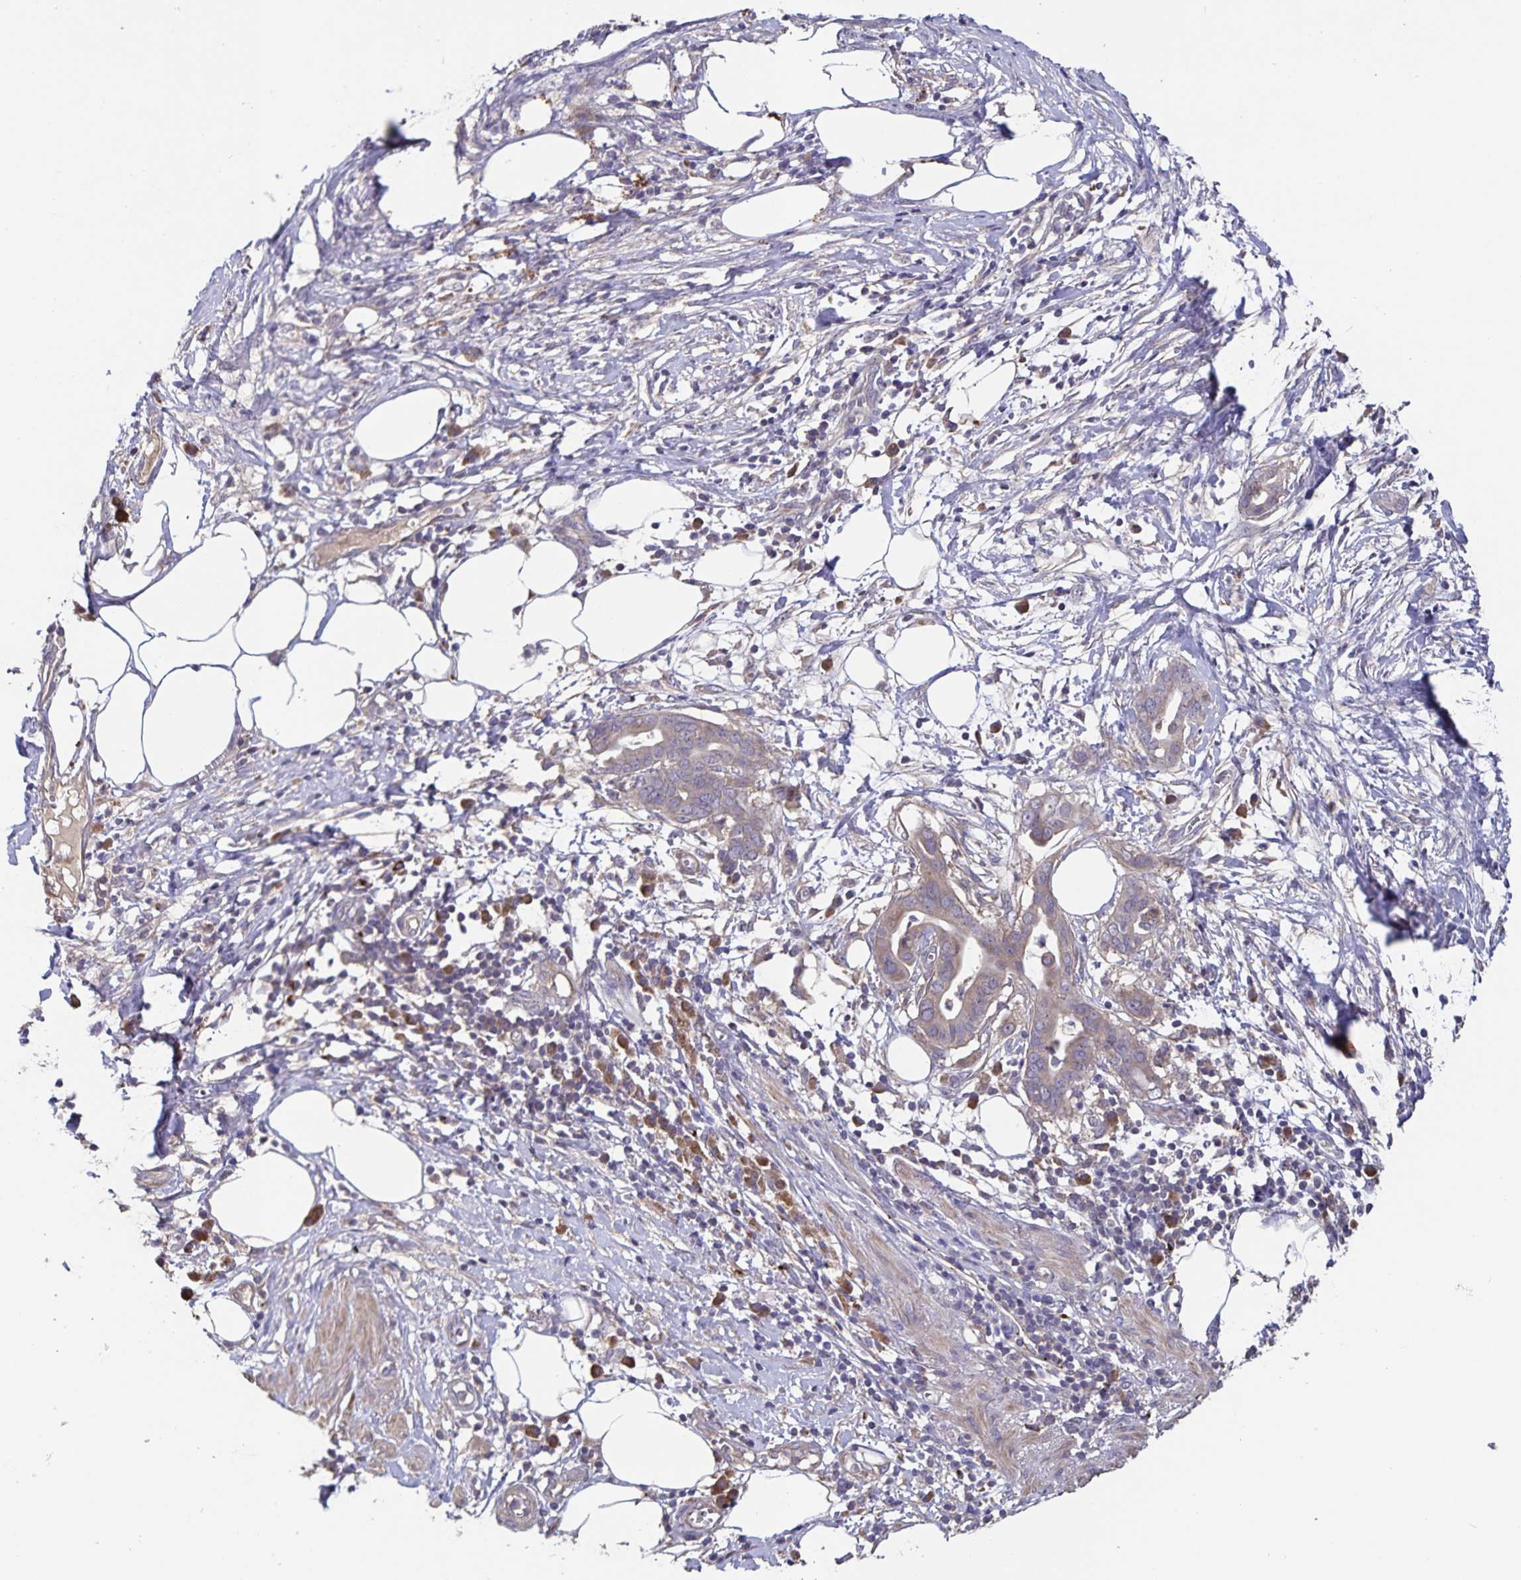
{"staining": {"intensity": "weak", "quantity": "25%-75%", "location": "cytoplasmic/membranous"}, "tissue": "pancreatic cancer", "cell_type": "Tumor cells", "image_type": "cancer", "snomed": [{"axis": "morphology", "description": "Adenocarcinoma, NOS"}, {"axis": "topography", "description": "Pancreas"}], "caption": "Weak cytoplasmic/membranous protein positivity is present in approximately 25%-75% of tumor cells in adenocarcinoma (pancreatic).", "gene": "FBXL16", "patient": {"sex": "male", "age": 61}}